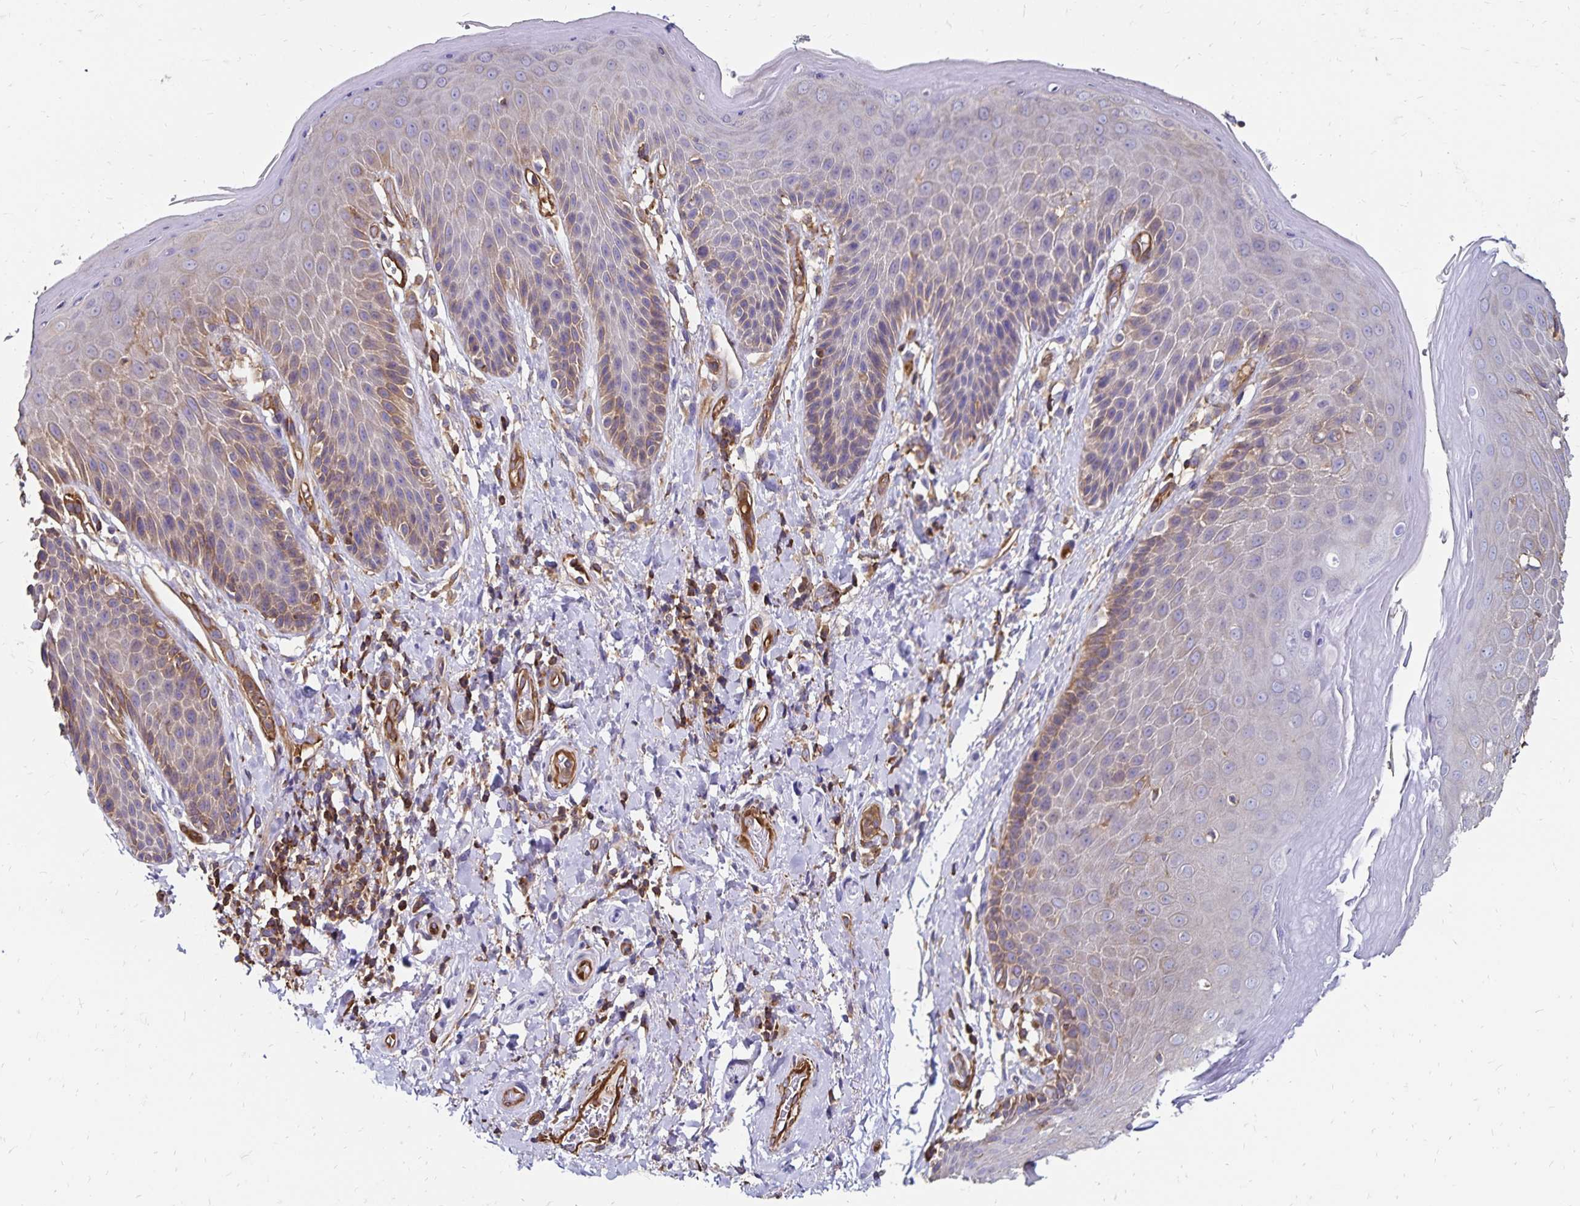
{"staining": {"intensity": "moderate", "quantity": "<25%", "location": "cytoplasmic/membranous"}, "tissue": "skin", "cell_type": "Epidermal cells", "image_type": "normal", "snomed": [{"axis": "morphology", "description": "Normal tissue, NOS"}, {"axis": "topography", "description": "Anal"}, {"axis": "topography", "description": "Peripheral nerve tissue"}], "caption": "A high-resolution photomicrograph shows immunohistochemistry staining of unremarkable skin, which shows moderate cytoplasmic/membranous expression in approximately <25% of epidermal cells.", "gene": "RPRML", "patient": {"sex": "male", "age": 51}}